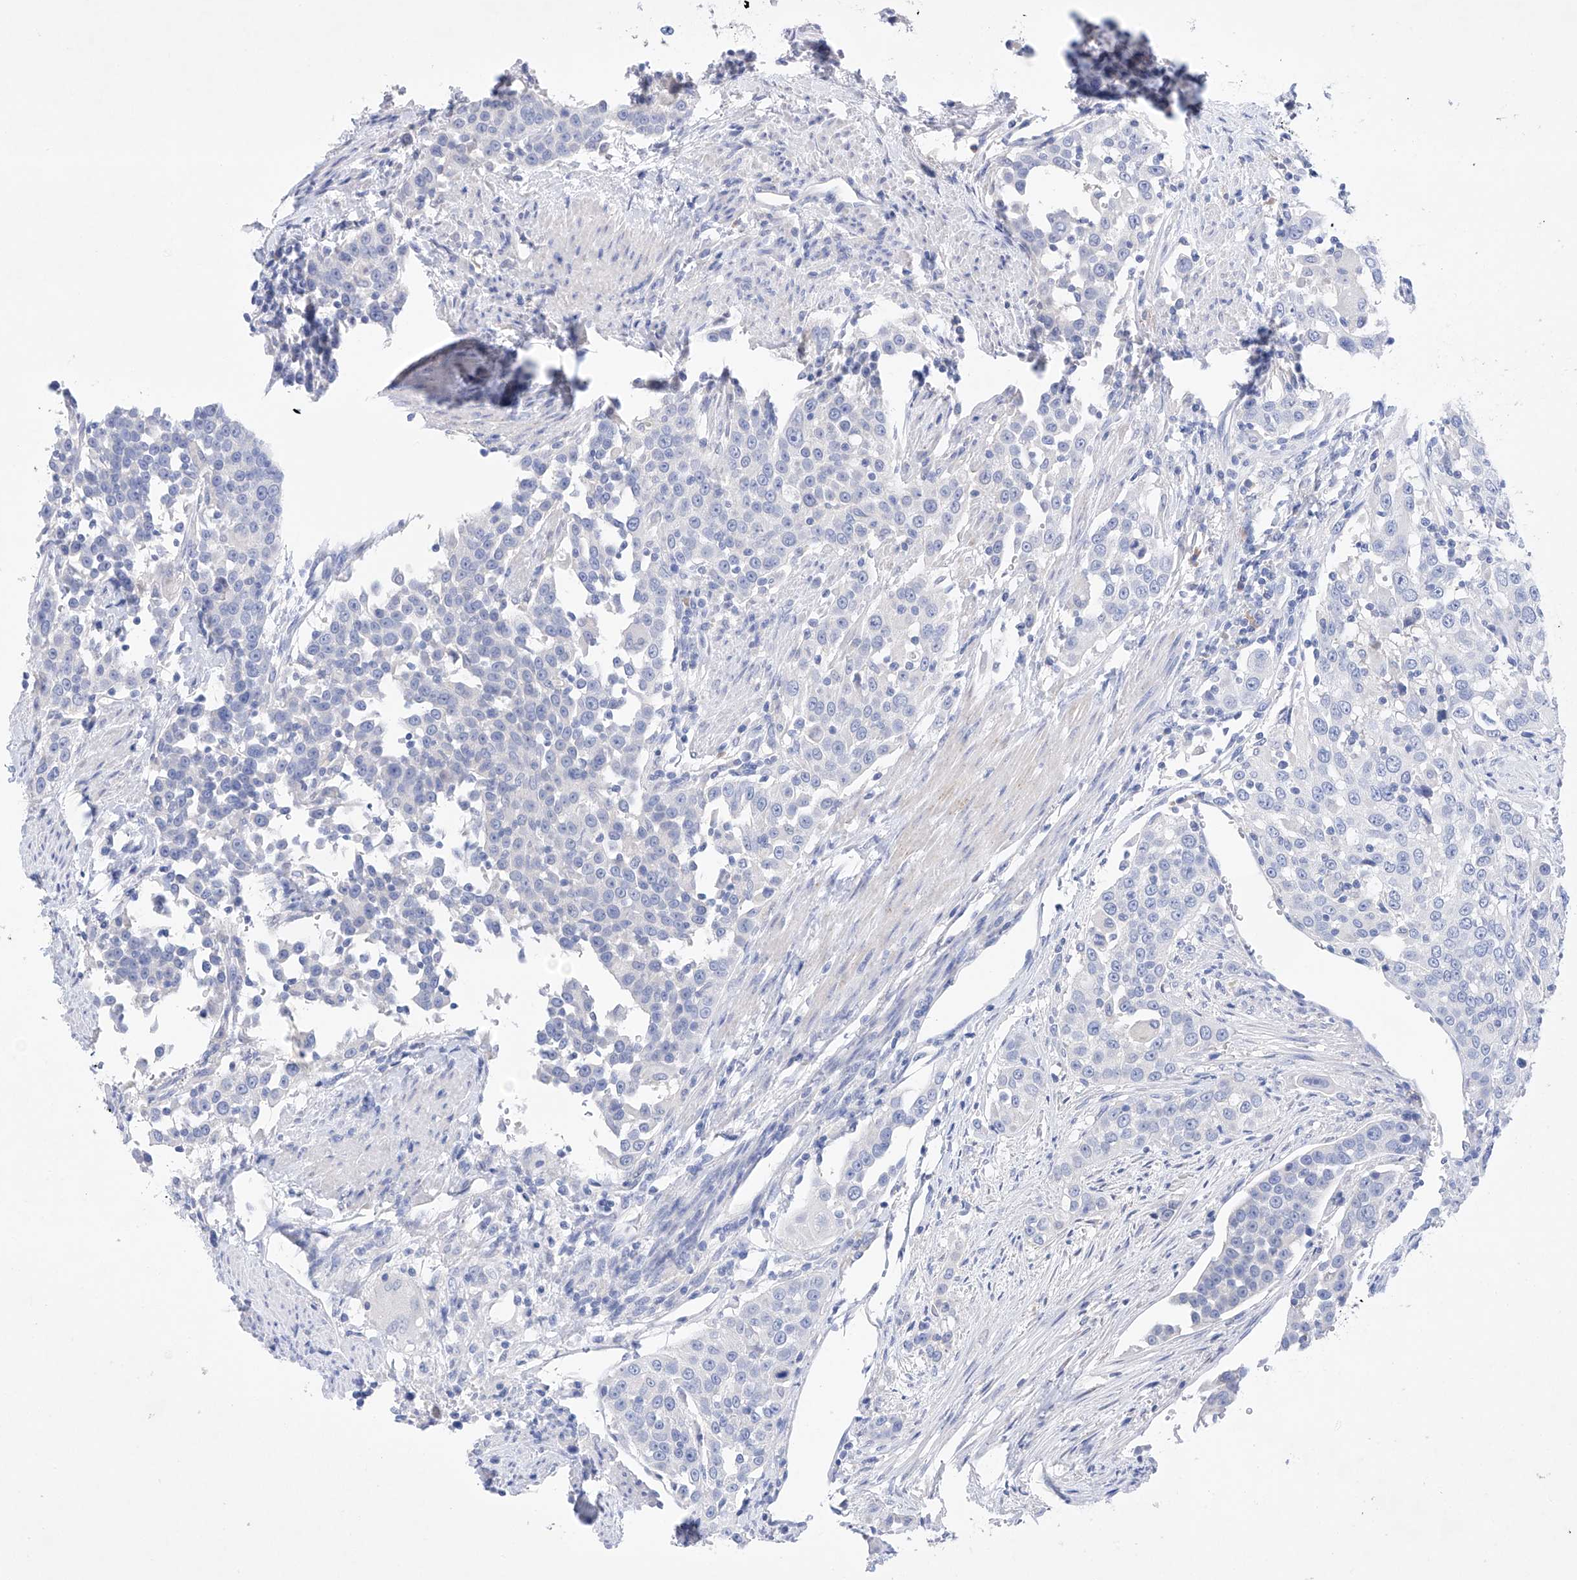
{"staining": {"intensity": "negative", "quantity": "none", "location": "none"}, "tissue": "urothelial cancer", "cell_type": "Tumor cells", "image_type": "cancer", "snomed": [{"axis": "morphology", "description": "Urothelial carcinoma, High grade"}, {"axis": "topography", "description": "Urinary bladder"}], "caption": "This image is of urothelial carcinoma (high-grade) stained with immunohistochemistry (IHC) to label a protein in brown with the nuclei are counter-stained blue. There is no positivity in tumor cells.", "gene": "LURAP1", "patient": {"sex": "female", "age": 80}}